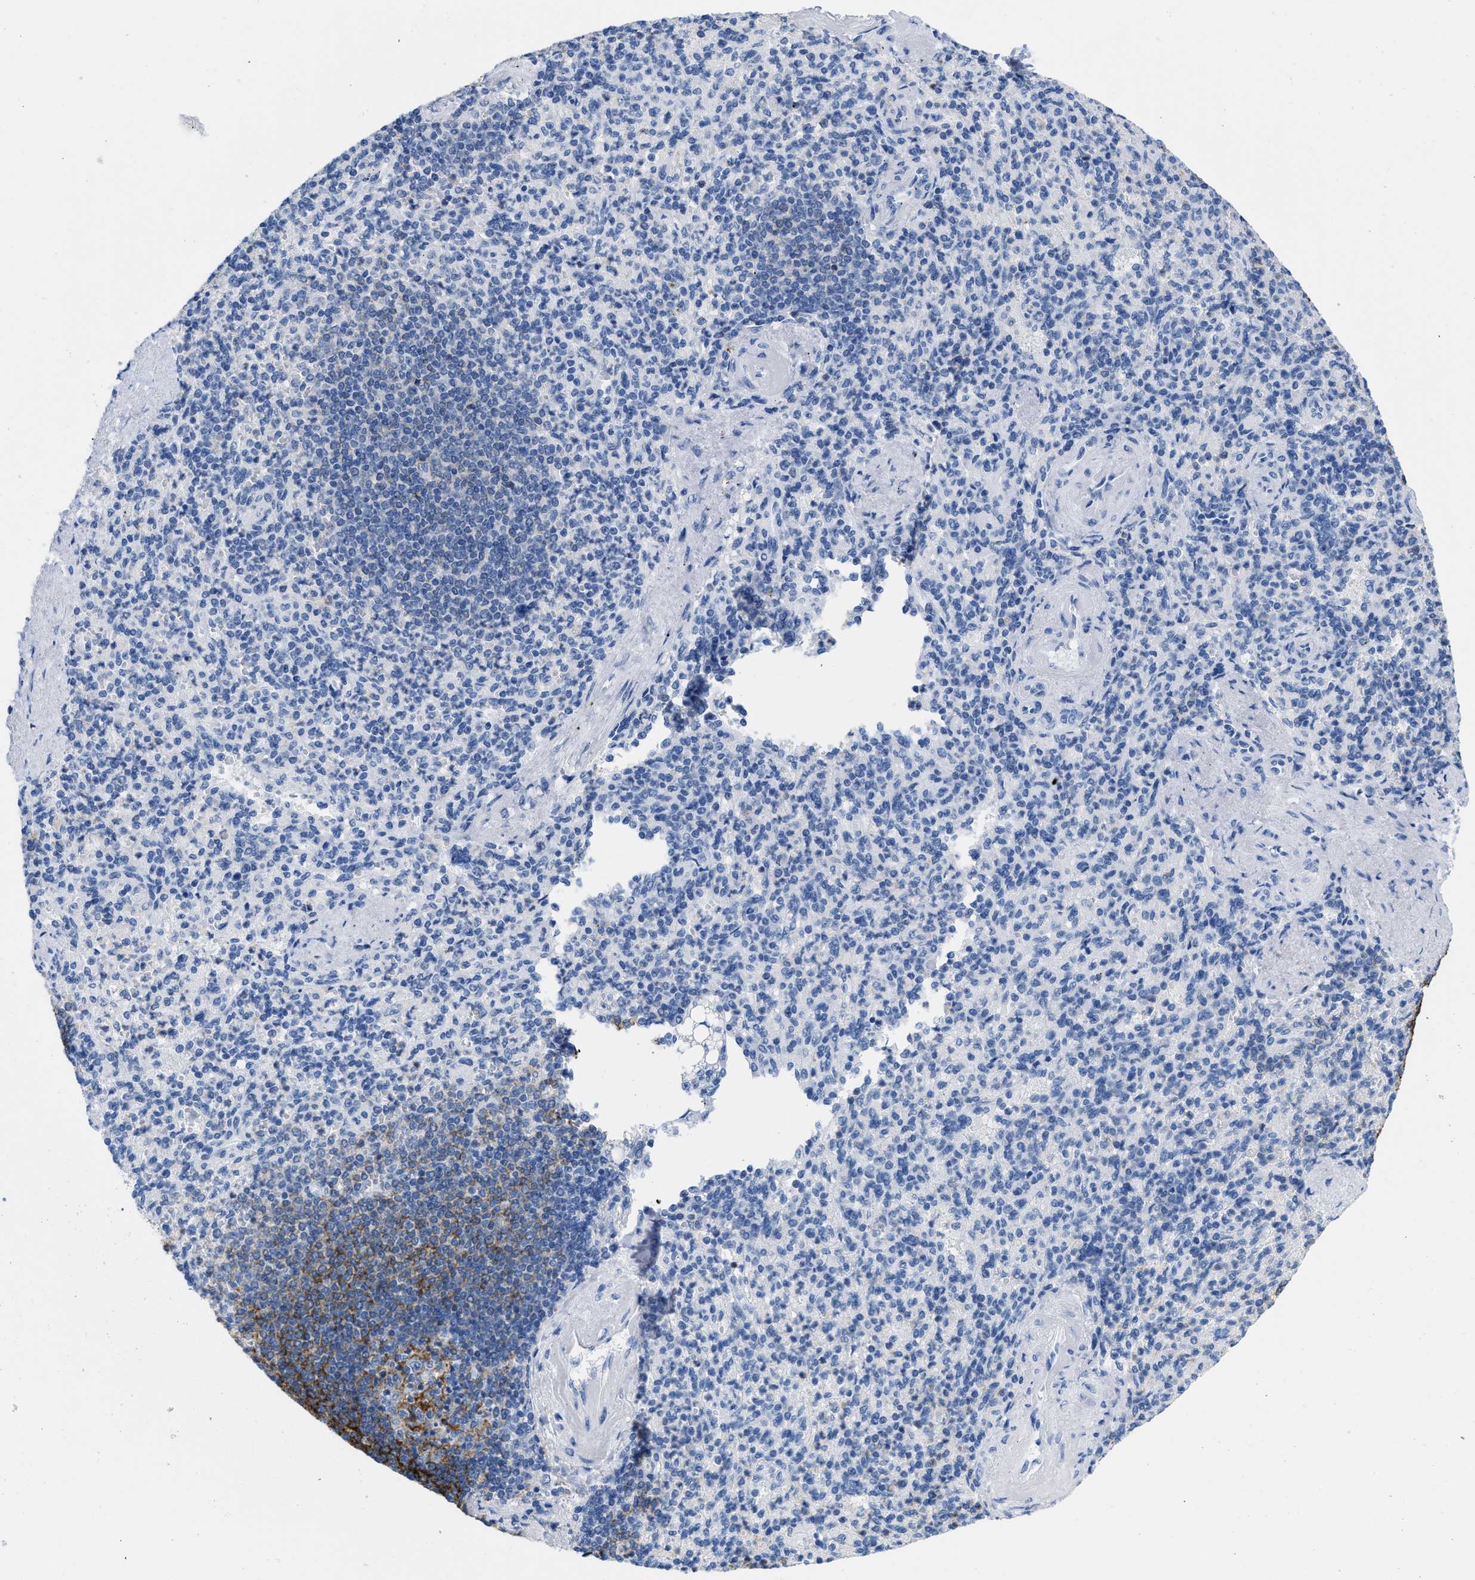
{"staining": {"intensity": "negative", "quantity": "none", "location": "none"}, "tissue": "spleen", "cell_type": "Cells in red pulp", "image_type": "normal", "snomed": [{"axis": "morphology", "description": "Normal tissue, NOS"}, {"axis": "topography", "description": "Spleen"}], "caption": "DAB immunohistochemical staining of normal spleen reveals no significant expression in cells in red pulp. (Stains: DAB (3,3'-diaminobenzidine) immunohistochemistry (IHC) with hematoxylin counter stain, Microscopy: brightfield microscopy at high magnification).", "gene": "CR1", "patient": {"sex": "female", "age": 74}}